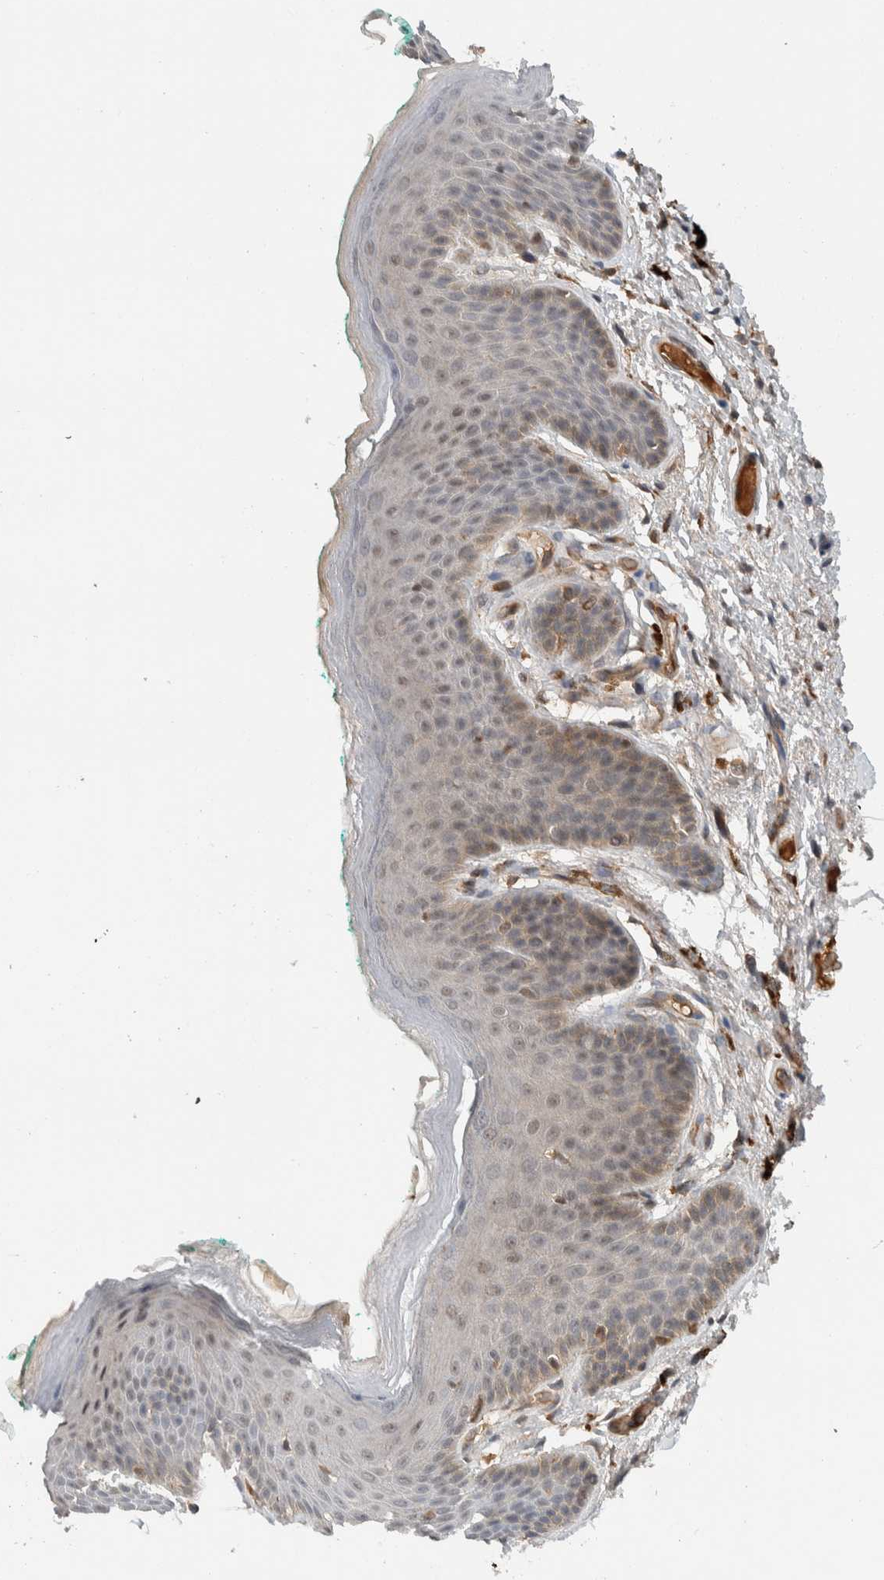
{"staining": {"intensity": "weak", "quantity": "25%-75%", "location": "cytoplasmic/membranous"}, "tissue": "skin", "cell_type": "Epidermal cells", "image_type": "normal", "snomed": [{"axis": "morphology", "description": "Normal tissue, NOS"}, {"axis": "topography", "description": "Anal"}], "caption": "Immunohistochemistry staining of benign skin, which shows low levels of weak cytoplasmic/membranous expression in approximately 25%-75% of epidermal cells indicating weak cytoplasmic/membranous protein expression. The staining was performed using DAB (3,3'-diaminobenzidine) (brown) for protein detection and nuclei were counterstained in hematoxylin (blue).", "gene": "ARMC7", "patient": {"sex": "male", "age": 74}}